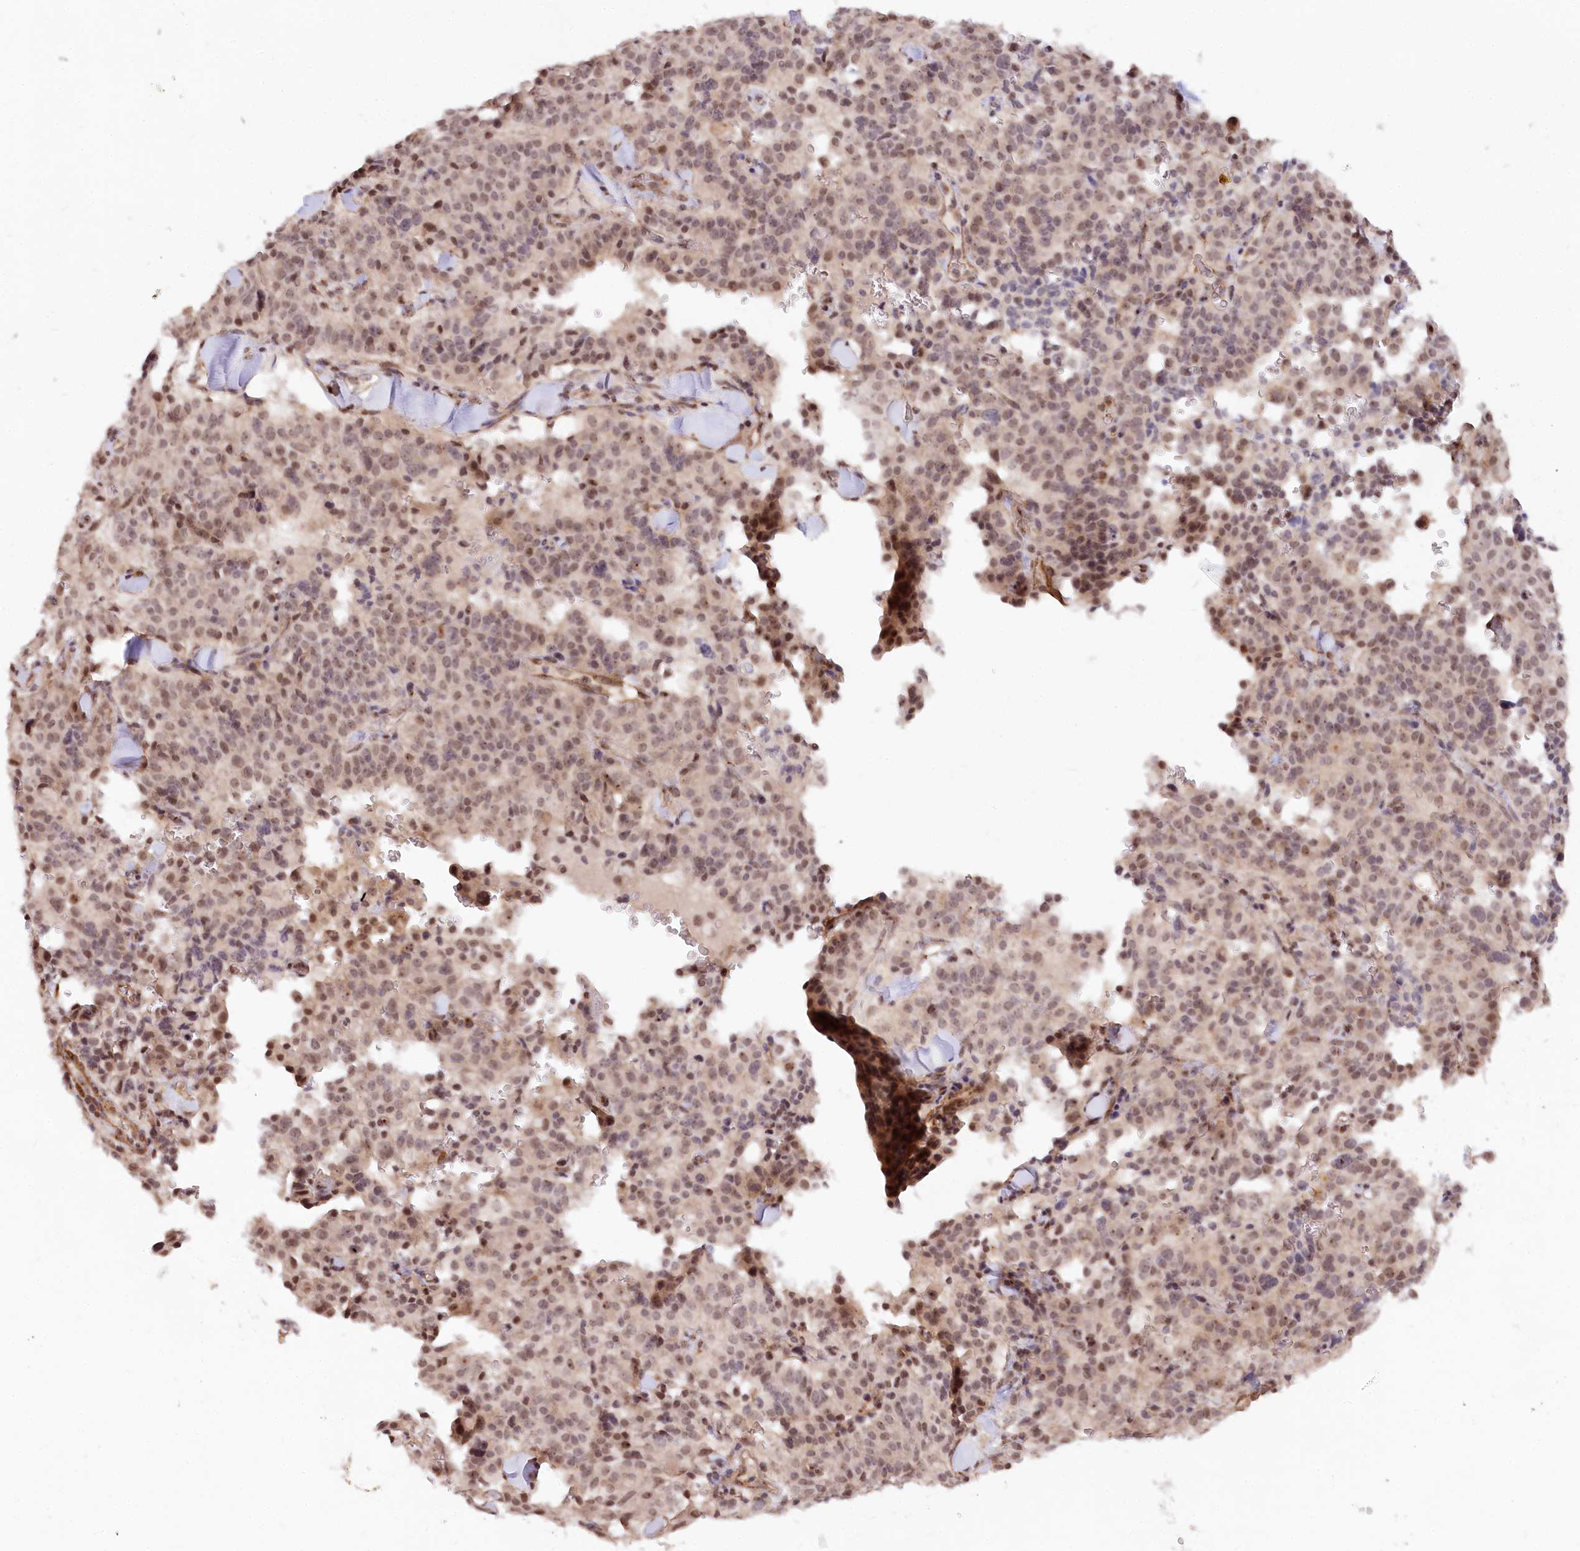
{"staining": {"intensity": "weak", "quantity": ">75%", "location": "nuclear"}, "tissue": "pancreatic cancer", "cell_type": "Tumor cells", "image_type": "cancer", "snomed": [{"axis": "morphology", "description": "Adenocarcinoma, NOS"}, {"axis": "topography", "description": "Pancreas"}], "caption": "Brown immunohistochemical staining in human adenocarcinoma (pancreatic) displays weak nuclear staining in about >75% of tumor cells.", "gene": "GNL3L", "patient": {"sex": "male", "age": 65}}